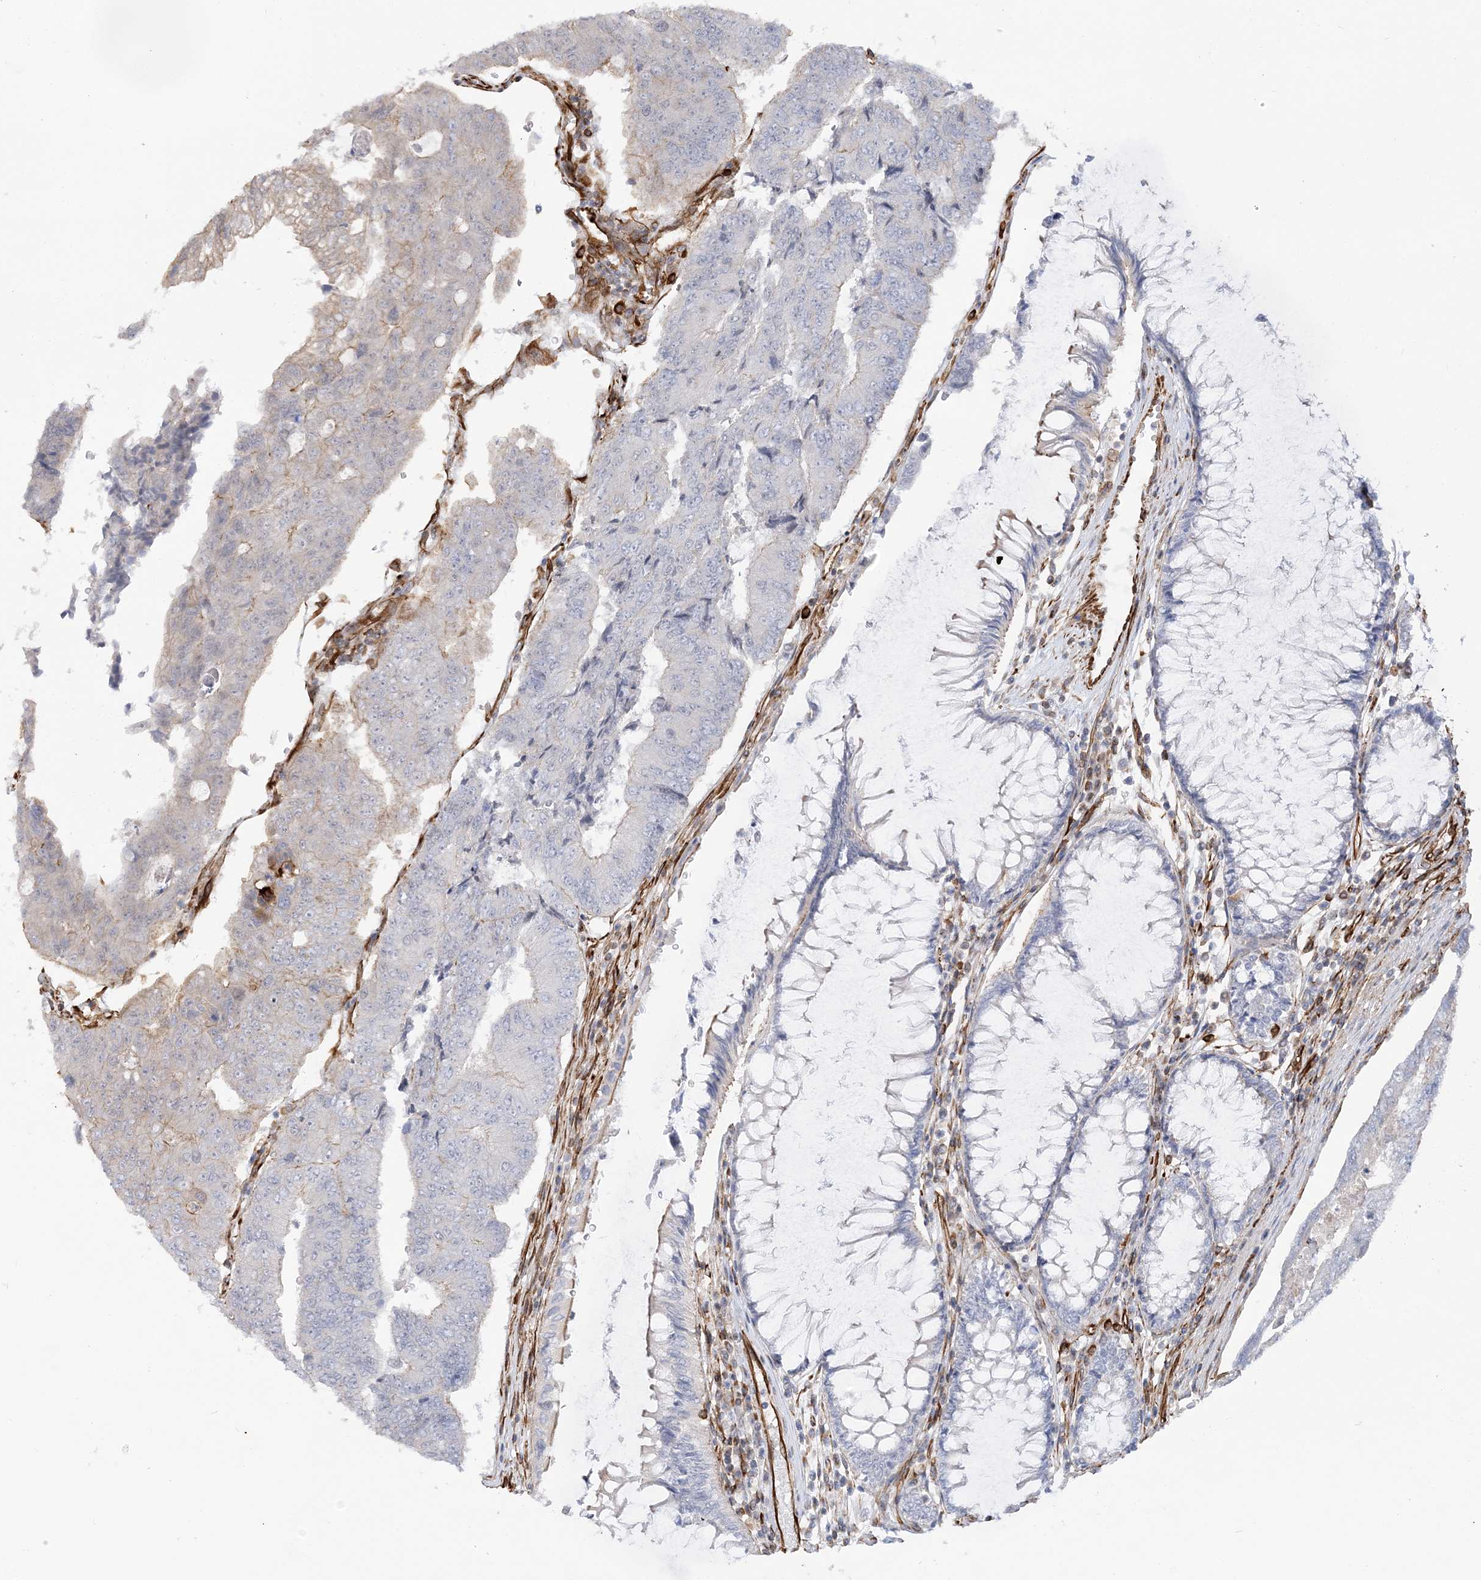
{"staining": {"intensity": "negative", "quantity": "none", "location": "none"}, "tissue": "colorectal cancer", "cell_type": "Tumor cells", "image_type": "cancer", "snomed": [{"axis": "morphology", "description": "Adenocarcinoma, NOS"}, {"axis": "topography", "description": "Colon"}], "caption": "Tumor cells show no significant staining in colorectal adenocarcinoma.", "gene": "SCLT1", "patient": {"sex": "female", "age": 67}}